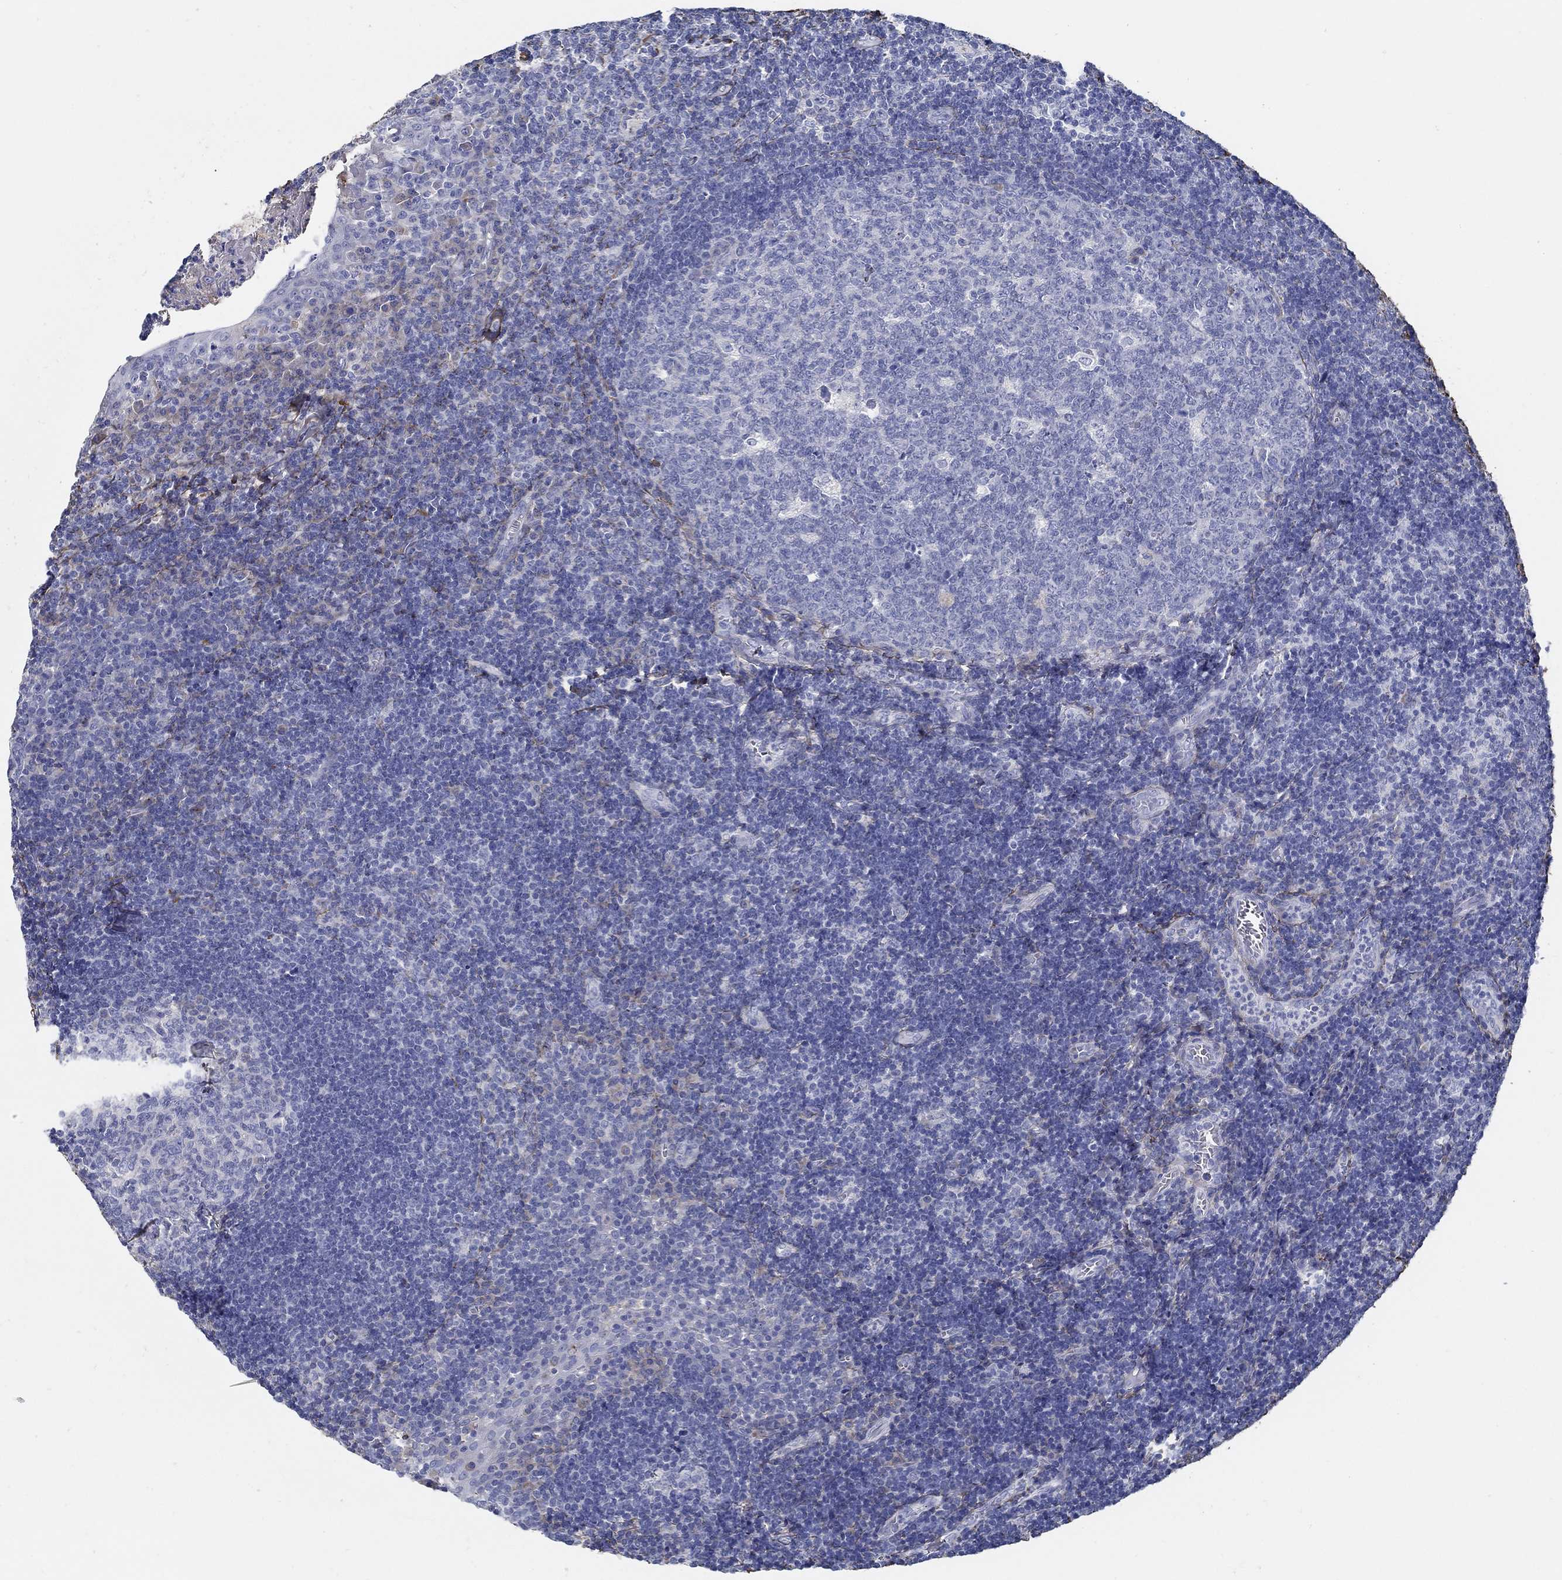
{"staining": {"intensity": "negative", "quantity": "none", "location": "none"}, "tissue": "tonsil", "cell_type": "Germinal center cells", "image_type": "normal", "snomed": [{"axis": "morphology", "description": "Normal tissue, NOS"}, {"axis": "topography", "description": "Tonsil"}], "caption": "IHC of normal tonsil demonstrates no expression in germinal center cells.", "gene": "TGFBI", "patient": {"sex": "female", "age": 13}}